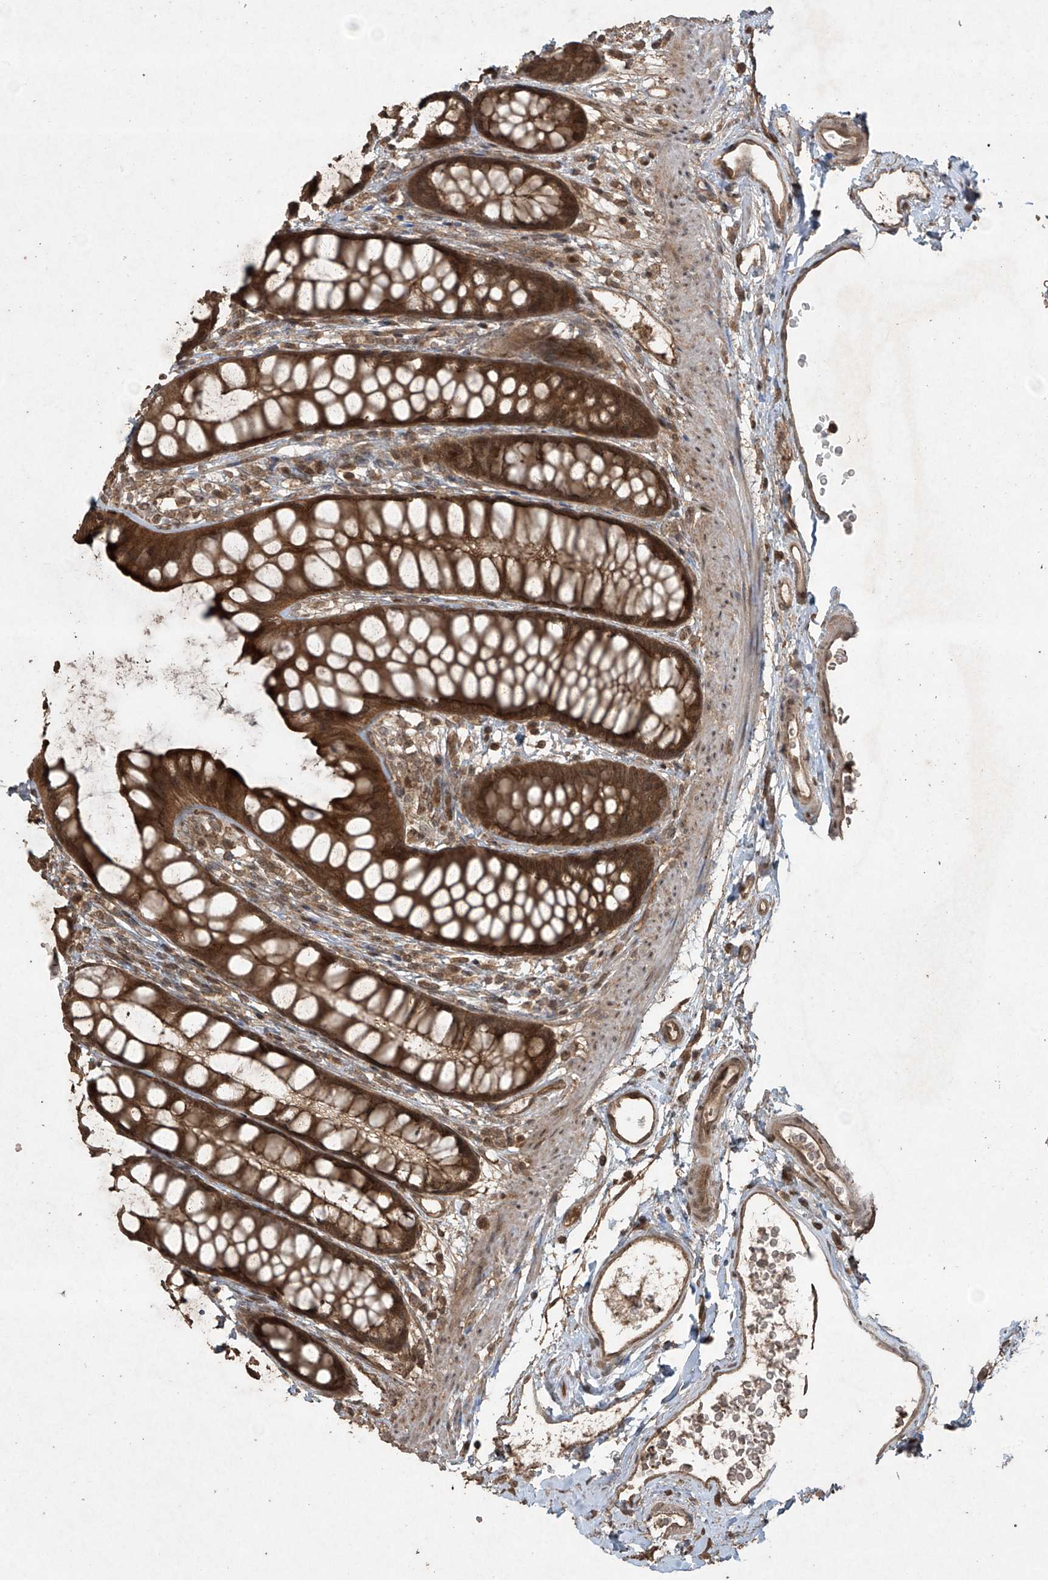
{"staining": {"intensity": "strong", "quantity": ">75%", "location": "cytoplasmic/membranous"}, "tissue": "rectum", "cell_type": "Glandular cells", "image_type": "normal", "snomed": [{"axis": "morphology", "description": "Normal tissue, NOS"}, {"axis": "topography", "description": "Rectum"}], "caption": "The immunohistochemical stain labels strong cytoplasmic/membranous staining in glandular cells of unremarkable rectum.", "gene": "PGPEP1", "patient": {"sex": "female", "age": 65}}